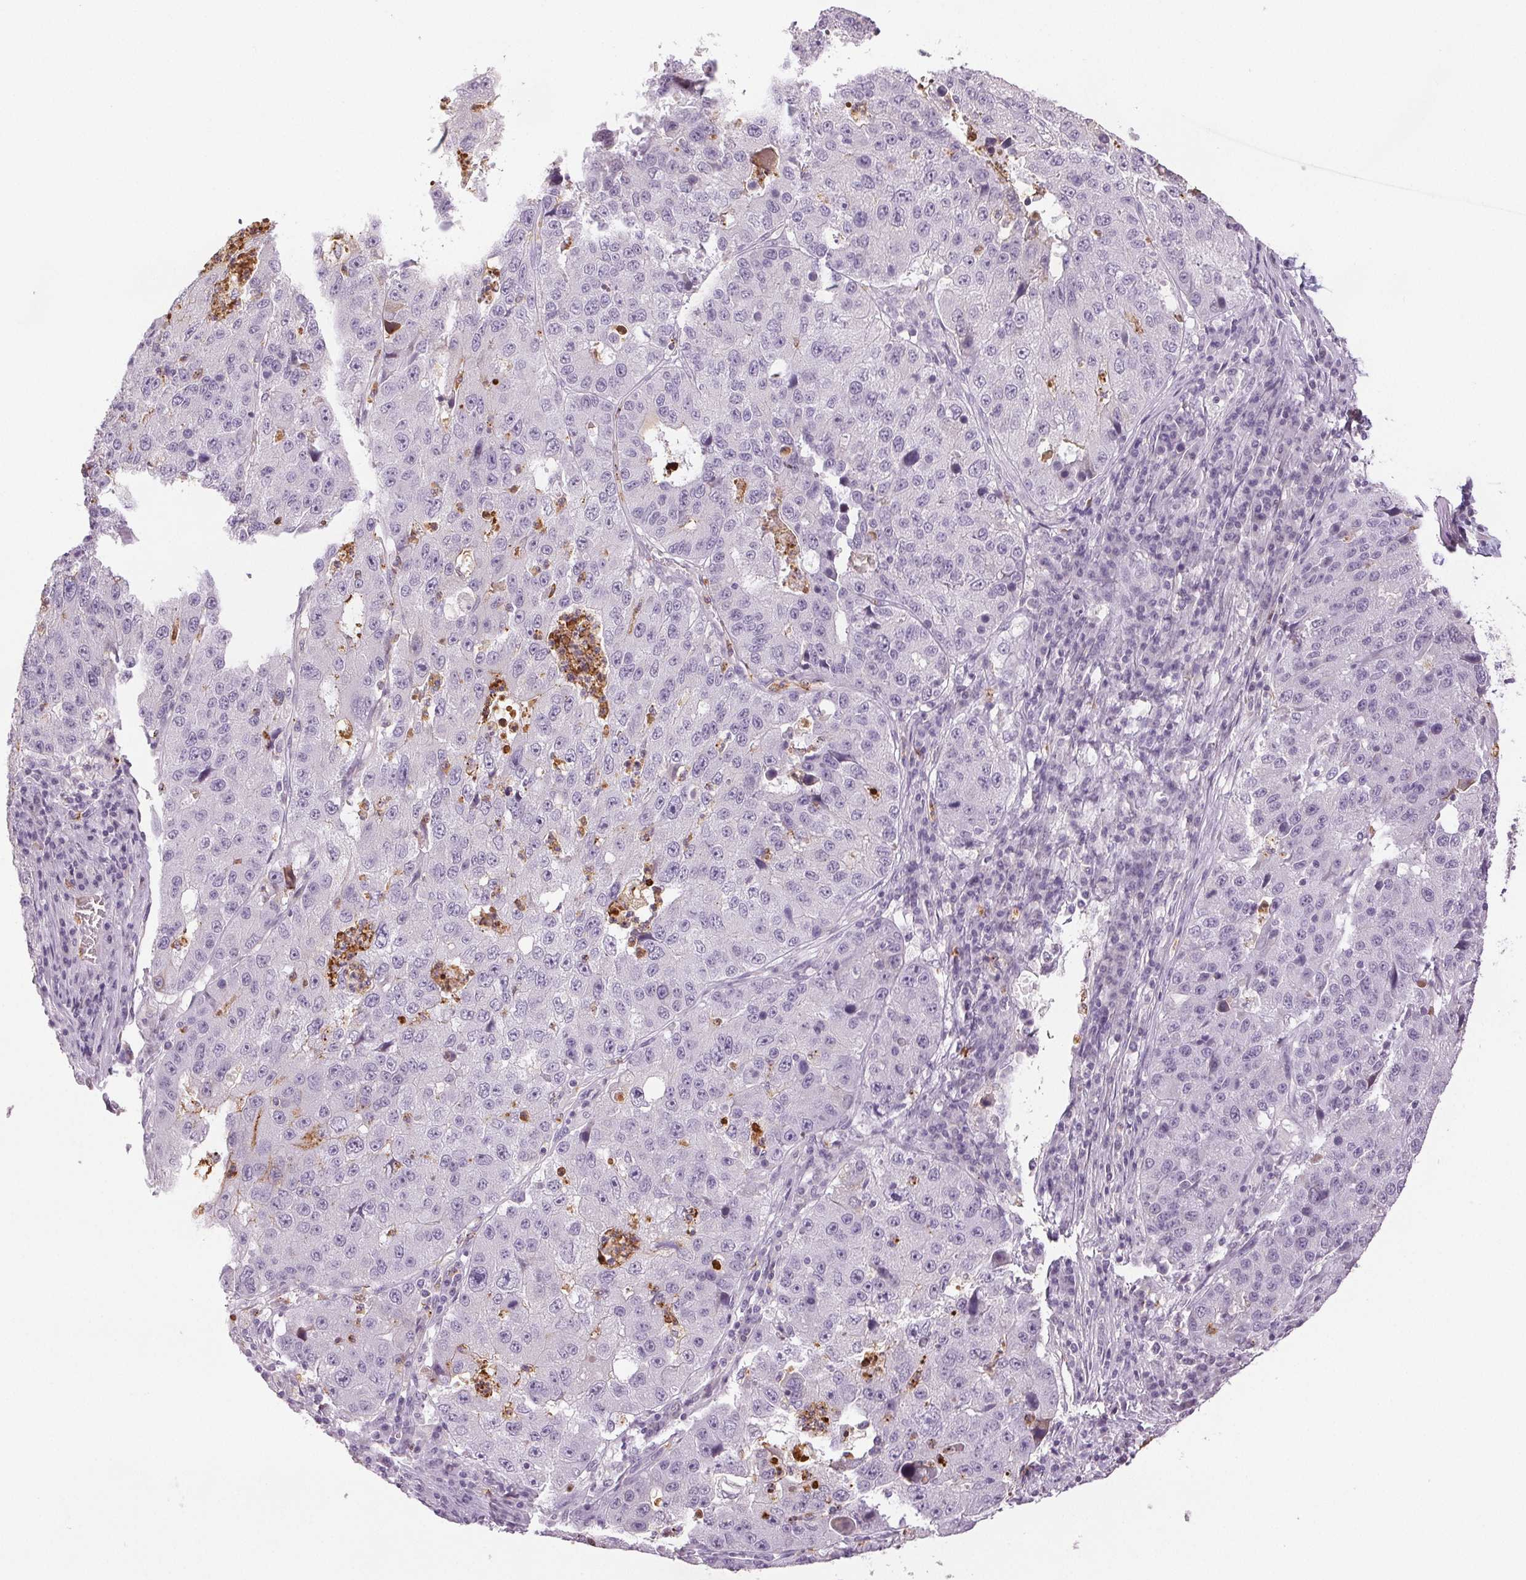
{"staining": {"intensity": "negative", "quantity": "none", "location": "none"}, "tissue": "stomach cancer", "cell_type": "Tumor cells", "image_type": "cancer", "snomed": [{"axis": "morphology", "description": "Adenocarcinoma, NOS"}, {"axis": "topography", "description": "Stomach"}], "caption": "Tumor cells are negative for protein expression in human stomach cancer (adenocarcinoma).", "gene": "LTF", "patient": {"sex": "male", "age": 71}}